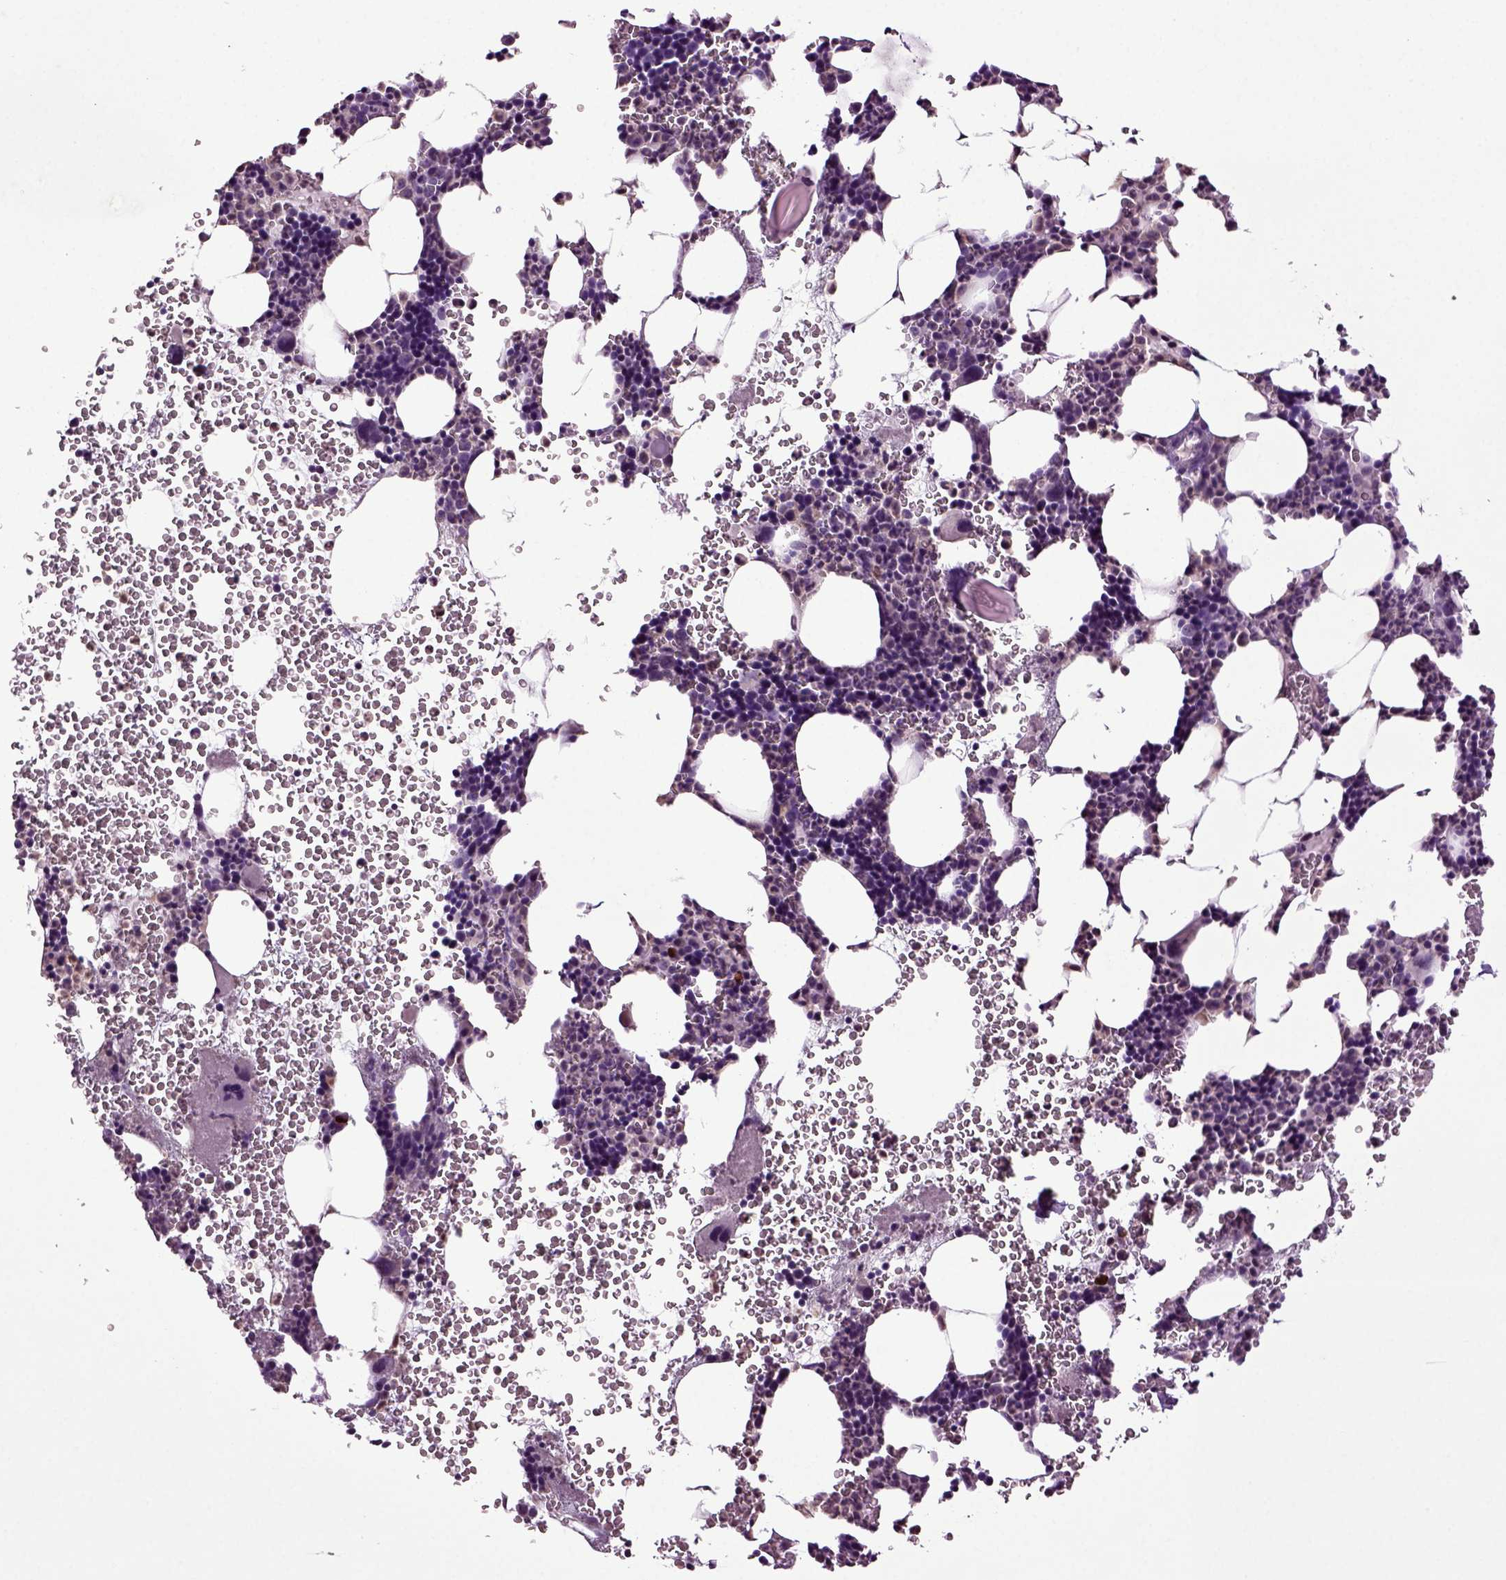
{"staining": {"intensity": "weak", "quantity": "<25%", "location": "cytoplasmic/membranous"}, "tissue": "bone marrow", "cell_type": "Hematopoietic cells", "image_type": "normal", "snomed": [{"axis": "morphology", "description": "Normal tissue, NOS"}, {"axis": "topography", "description": "Bone marrow"}], "caption": "IHC histopathology image of normal bone marrow: bone marrow stained with DAB demonstrates no significant protein positivity in hematopoietic cells.", "gene": "FGF11", "patient": {"sex": "male", "age": 44}}